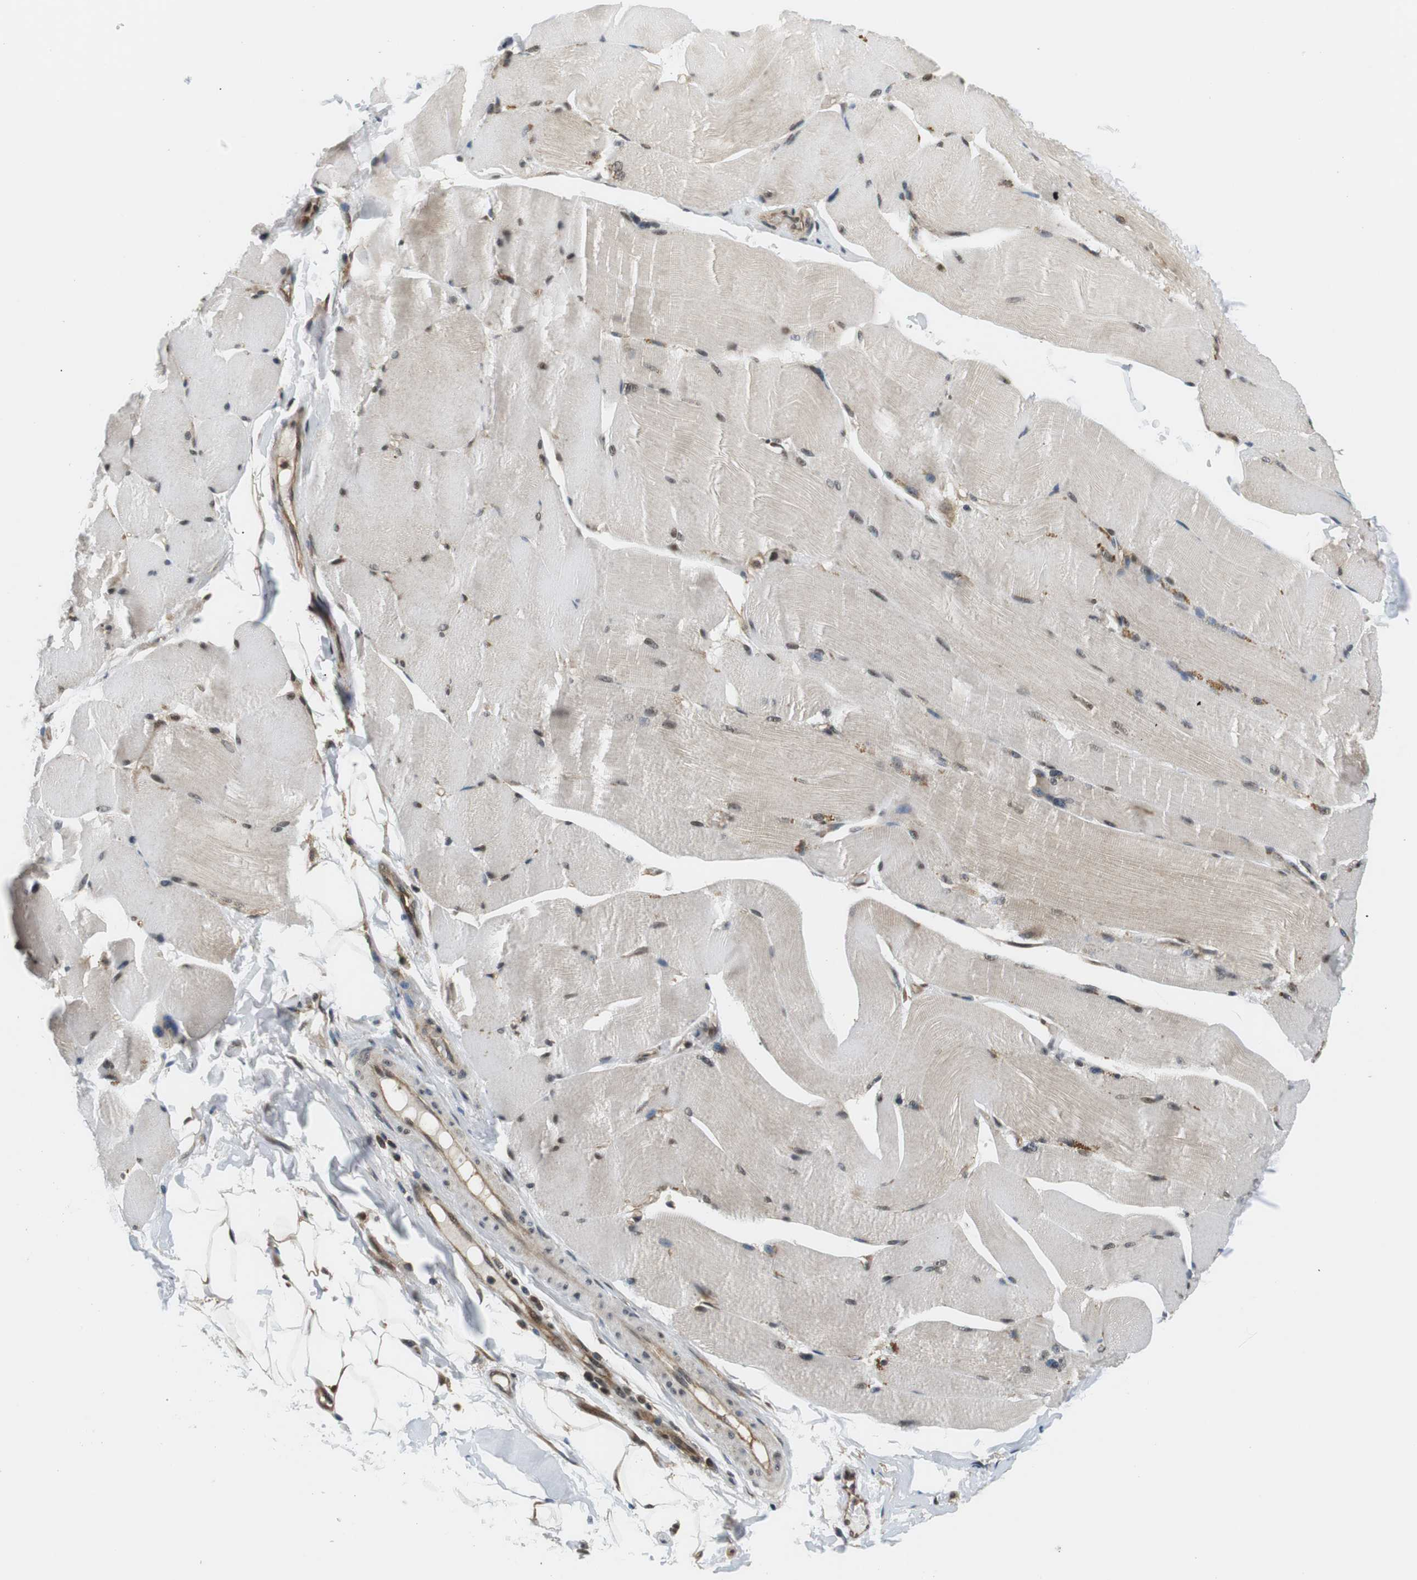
{"staining": {"intensity": "weak", "quantity": "25%-75%", "location": "nuclear"}, "tissue": "skeletal muscle", "cell_type": "Myocytes", "image_type": "normal", "snomed": [{"axis": "morphology", "description": "Normal tissue, NOS"}, {"axis": "topography", "description": "Skin"}, {"axis": "topography", "description": "Skeletal muscle"}], "caption": "Skeletal muscle stained with a brown dye exhibits weak nuclear positive positivity in about 25%-75% of myocytes.", "gene": "CSNK2B", "patient": {"sex": "male", "age": 83}}